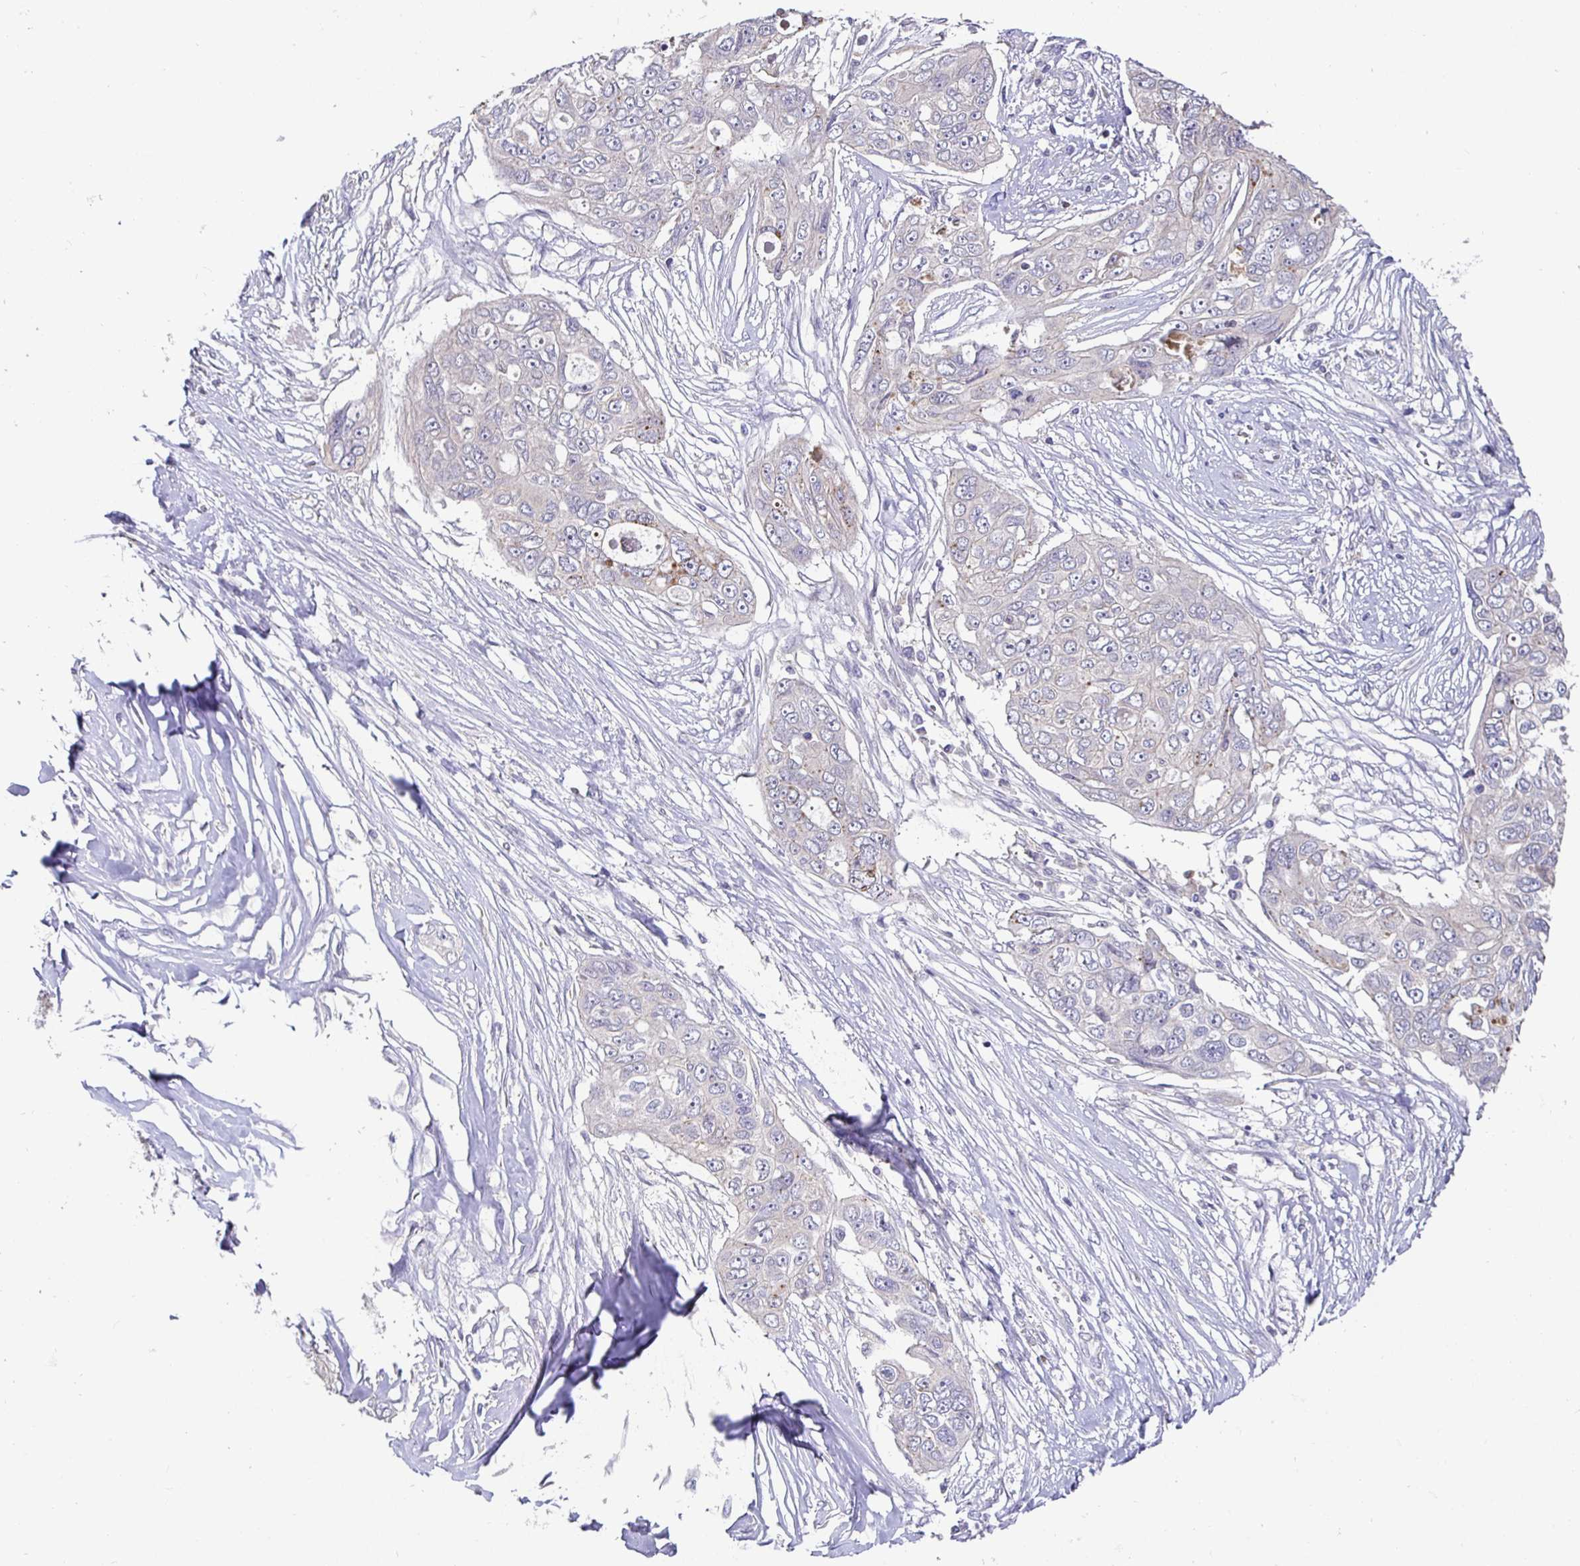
{"staining": {"intensity": "negative", "quantity": "none", "location": "none"}, "tissue": "ovarian cancer", "cell_type": "Tumor cells", "image_type": "cancer", "snomed": [{"axis": "morphology", "description": "Carcinoma, endometroid"}, {"axis": "topography", "description": "Ovary"}], "caption": "A high-resolution photomicrograph shows immunohistochemistry staining of ovarian cancer (endometroid carcinoma), which demonstrates no significant staining in tumor cells.", "gene": "SATB1", "patient": {"sex": "female", "age": 70}}